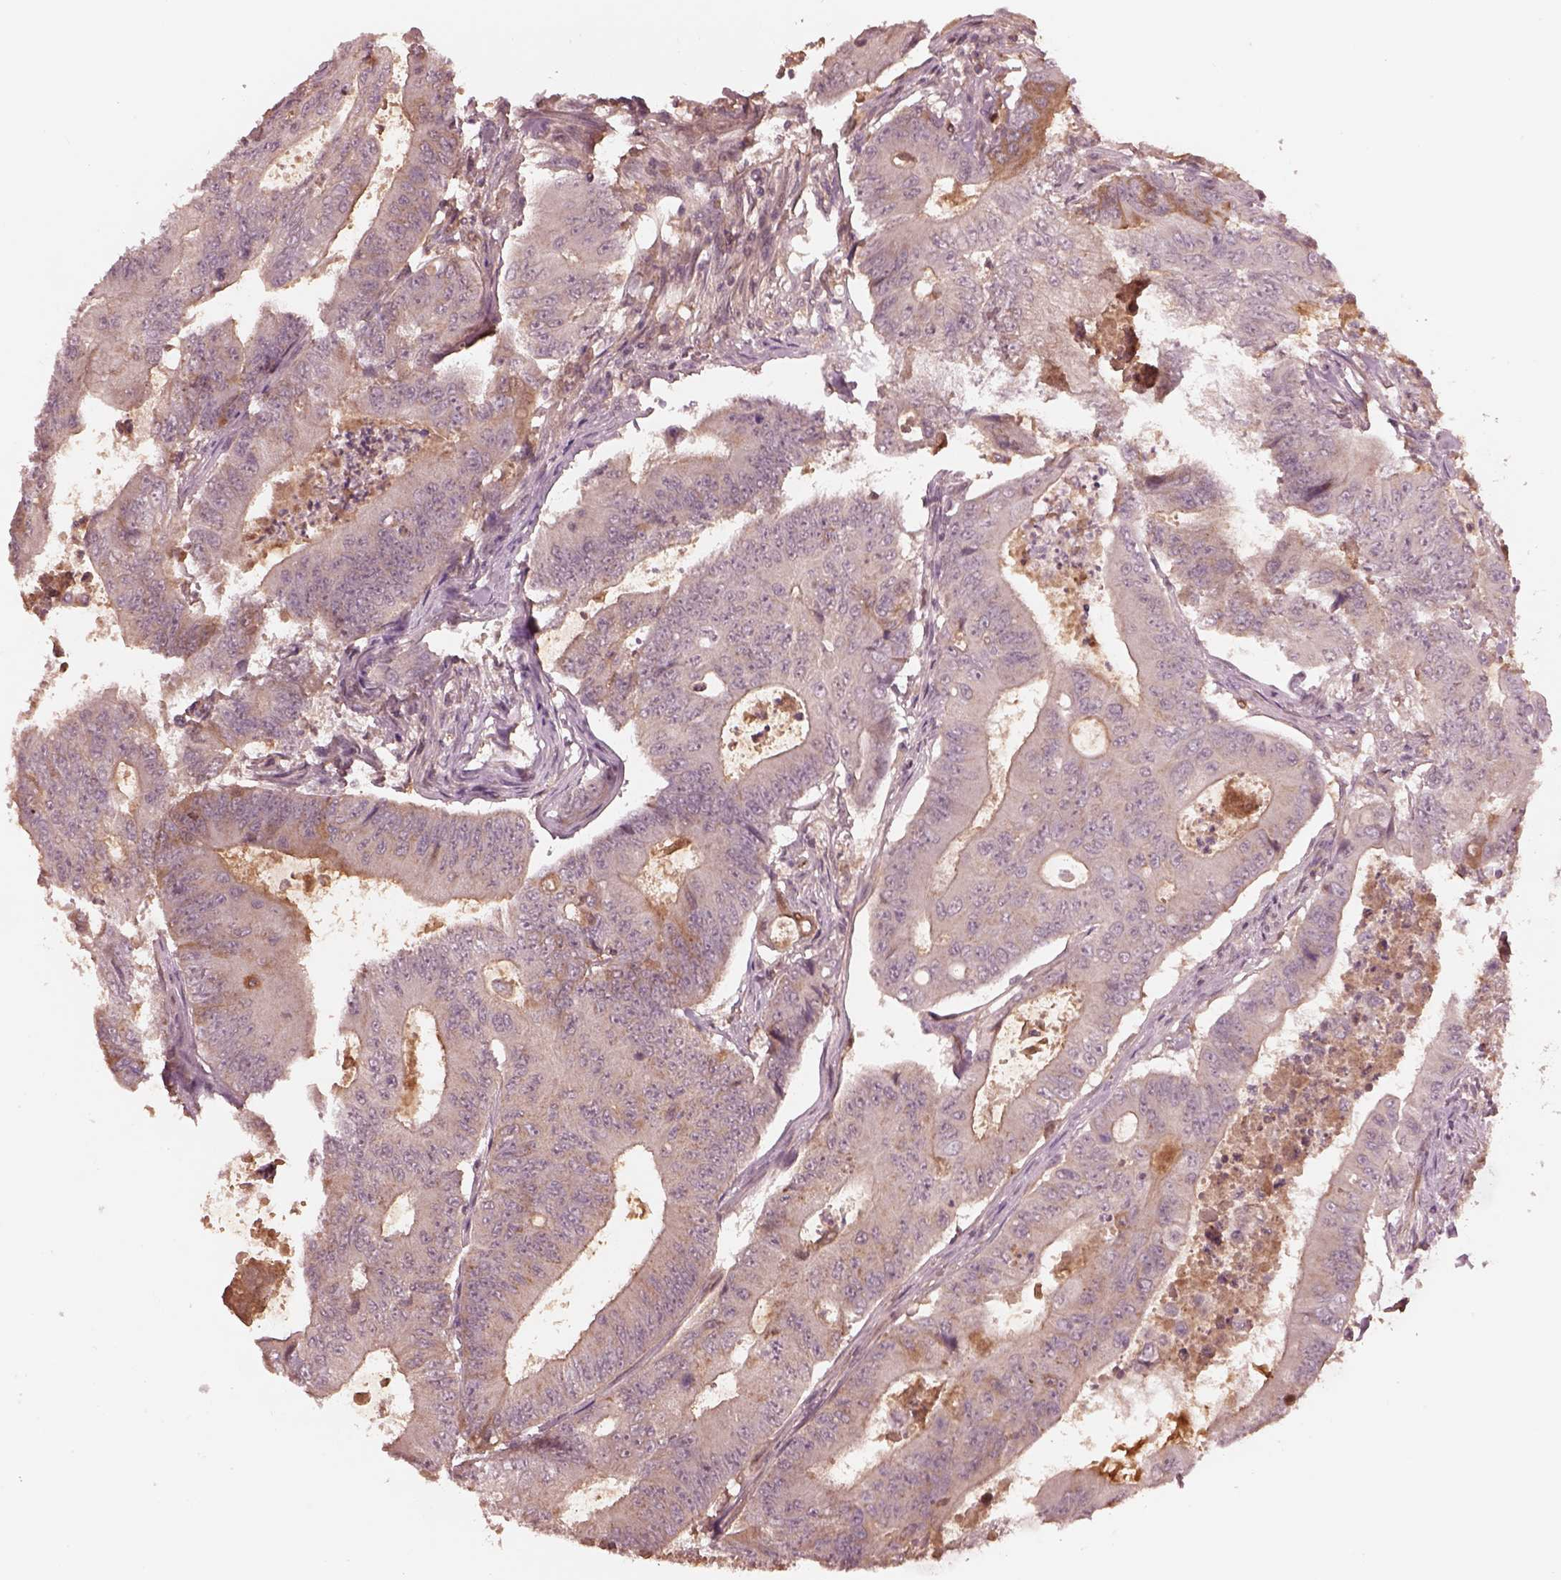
{"staining": {"intensity": "negative", "quantity": "none", "location": "none"}, "tissue": "colorectal cancer", "cell_type": "Tumor cells", "image_type": "cancer", "snomed": [{"axis": "morphology", "description": "Adenocarcinoma, NOS"}, {"axis": "topography", "description": "Colon"}], "caption": "A histopathology image of human colorectal adenocarcinoma is negative for staining in tumor cells.", "gene": "TF", "patient": {"sex": "female", "age": 48}}